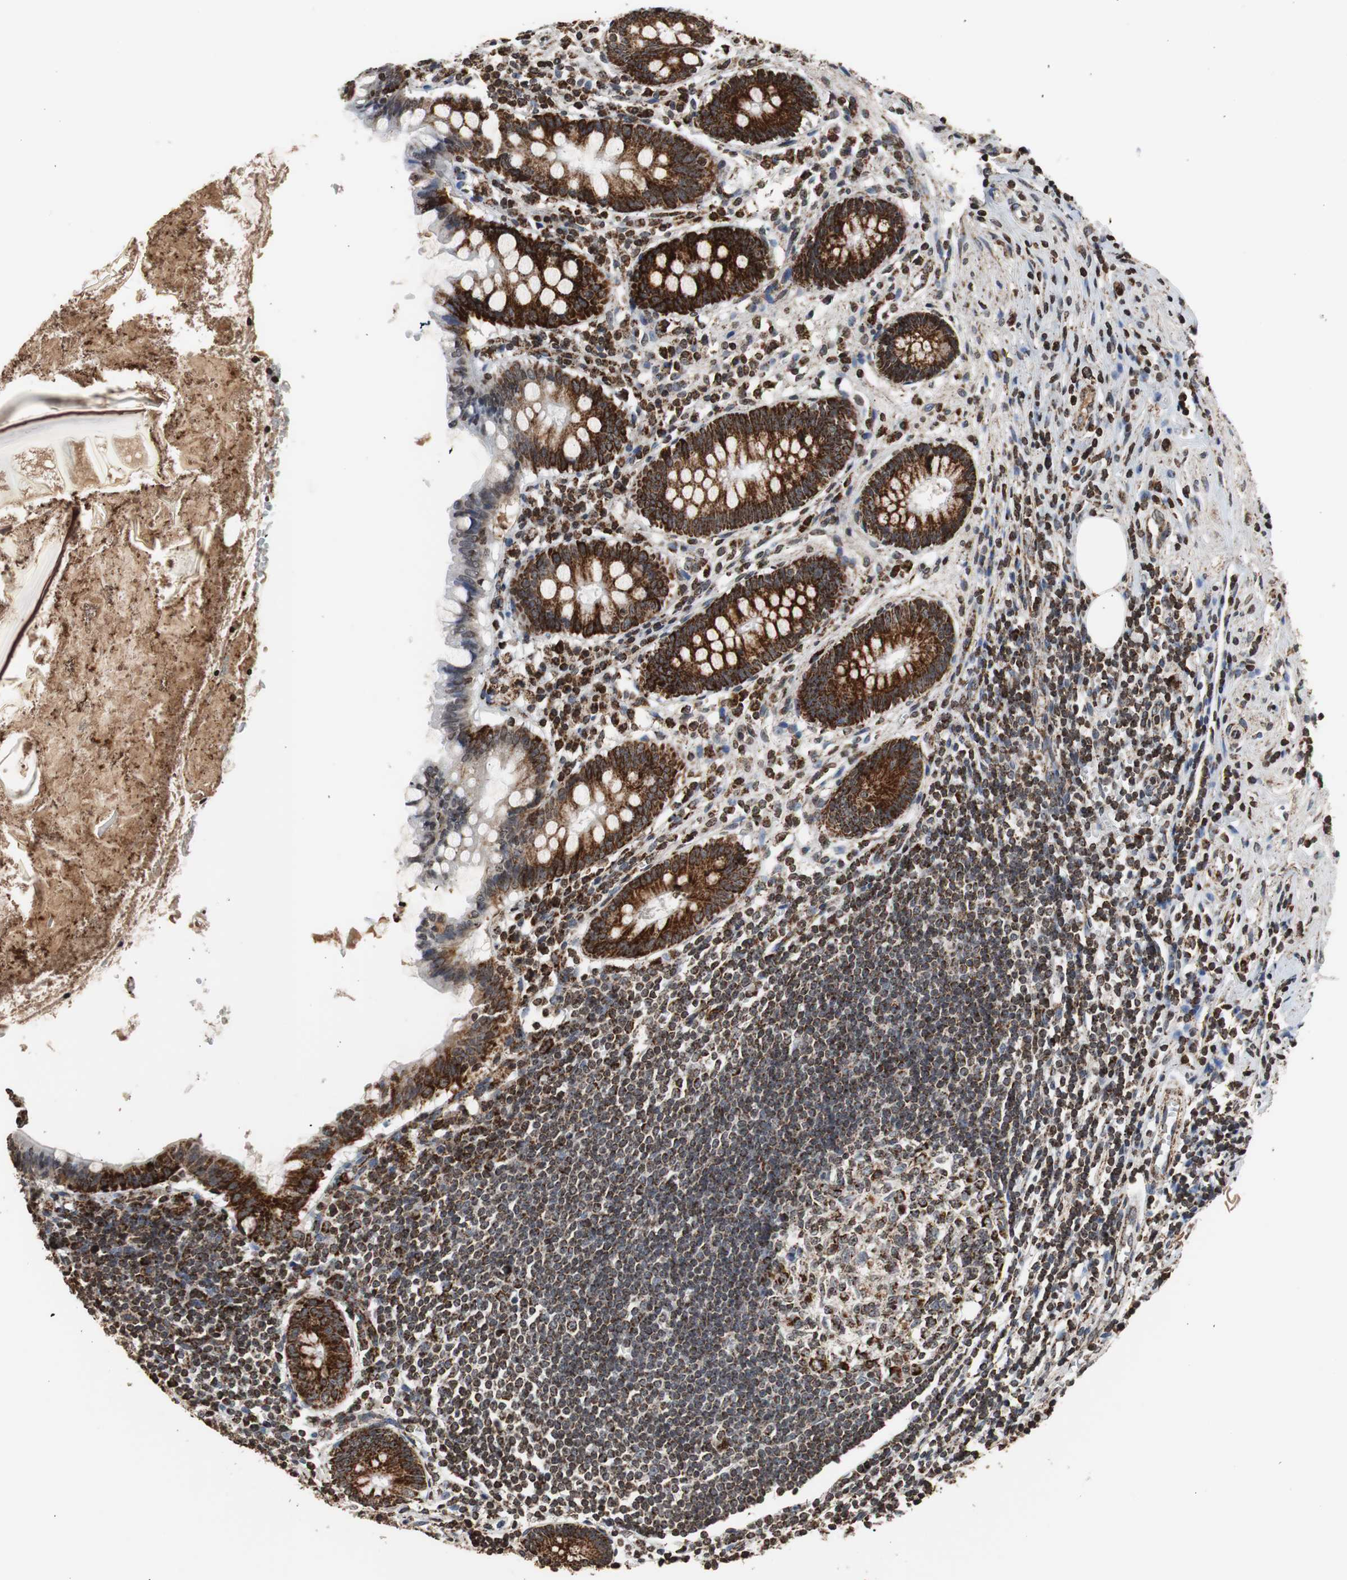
{"staining": {"intensity": "strong", "quantity": ">75%", "location": "cytoplasmic/membranous"}, "tissue": "appendix", "cell_type": "Glandular cells", "image_type": "normal", "snomed": [{"axis": "morphology", "description": "Normal tissue, NOS"}, {"axis": "topography", "description": "Appendix"}], "caption": "The immunohistochemical stain labels strong cytoplasmic/membranous expression in glandular cells of normal appendix.", "gene": "HSPA9", "patient": {"sex": "female", "age": 50}}